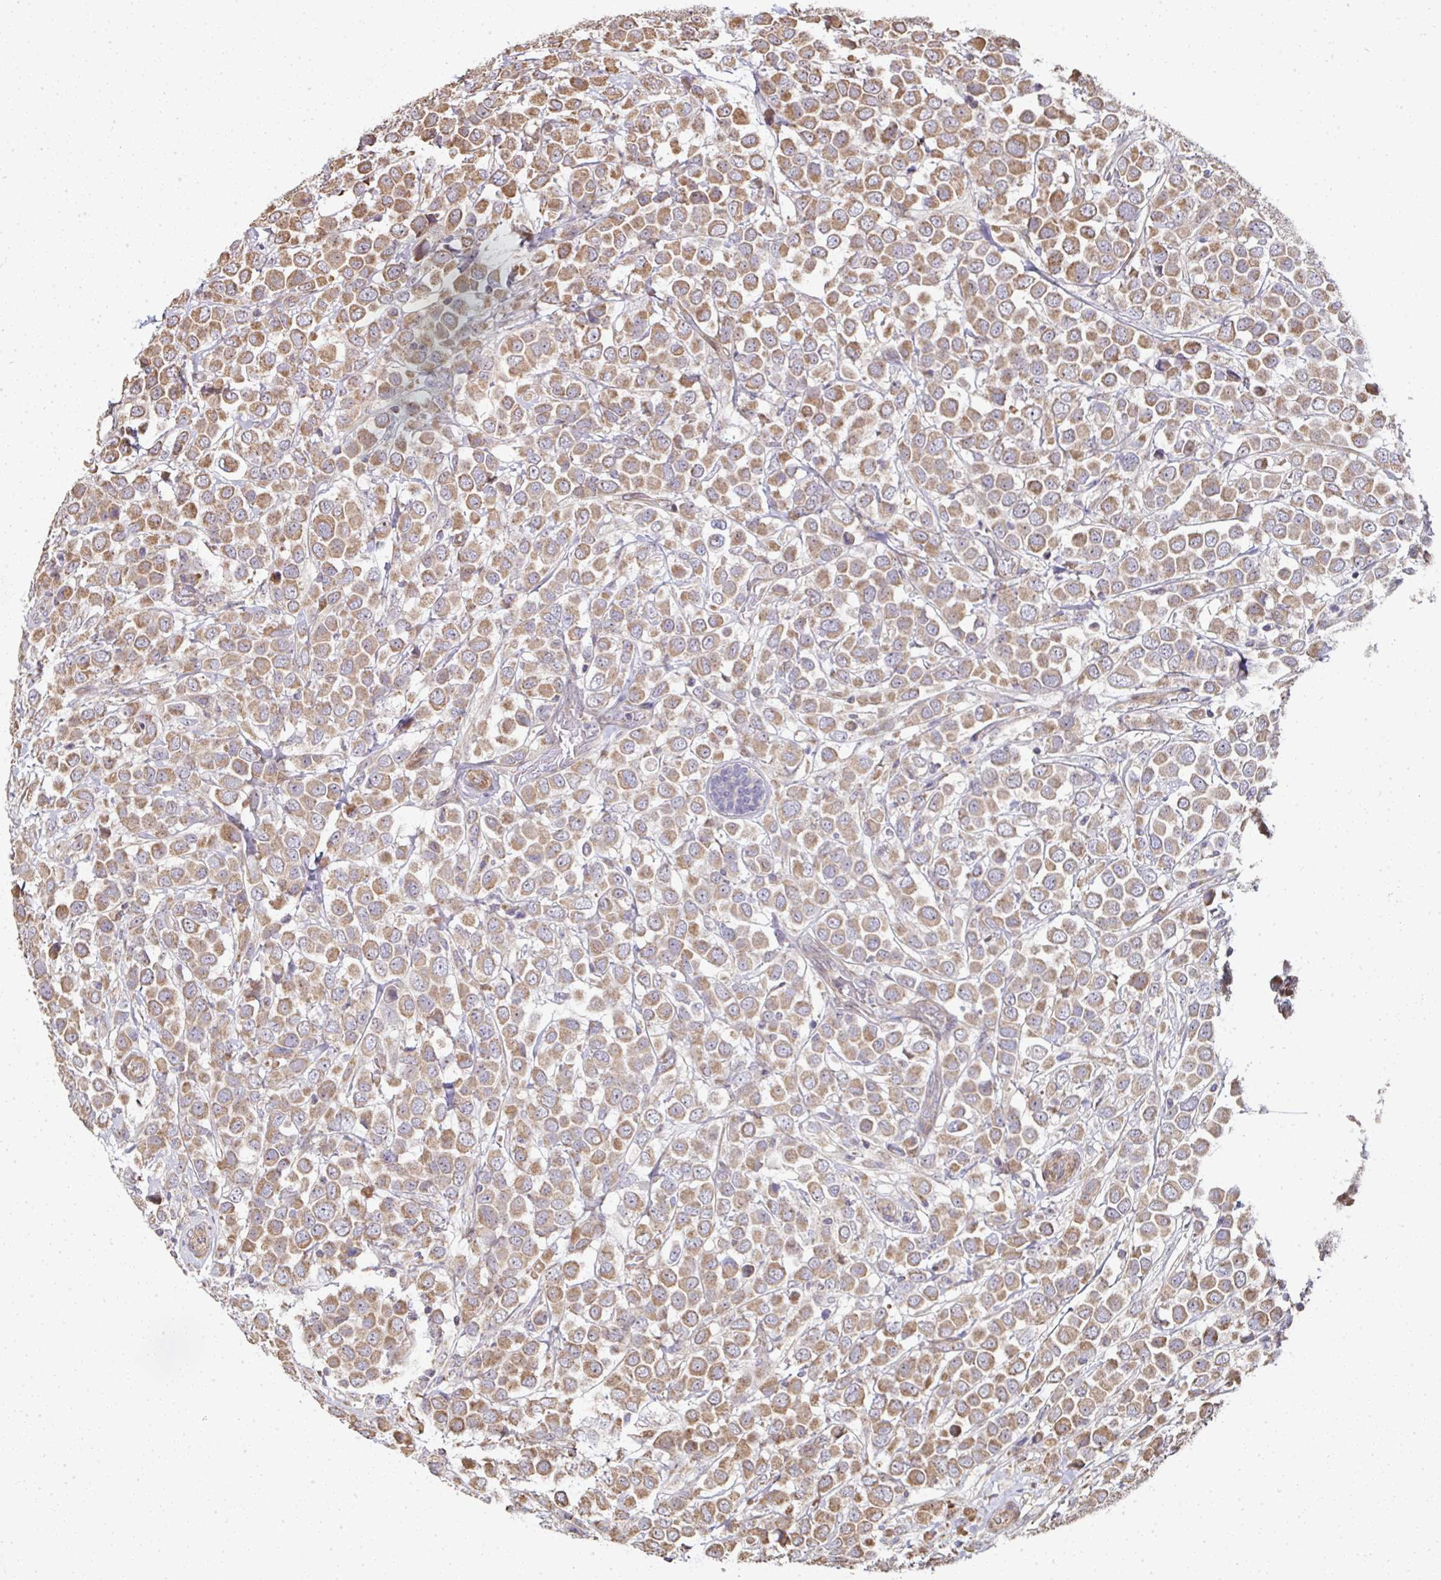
{"staining": {"intensity": "moderate", "quantity": ">75%", "location": "cytoplasmic/membranous"}, "tissue": "breast cancer", "cell_type": "Tumor cells", "image_type": "cancer", "snomed": [{"axis": "morphology", "description": "Duct carcinoma"}, {"axis": "topography", "description": "Breast"}], "caption": "Brown immunohistochemical staining in human breast intraductal carcinoma reveals moderate cytoplasmic/membranous expression in about >75% of tumor cells.", "gene": "AGTPBP1", "patient": {"sex": "female", "age": 61}}